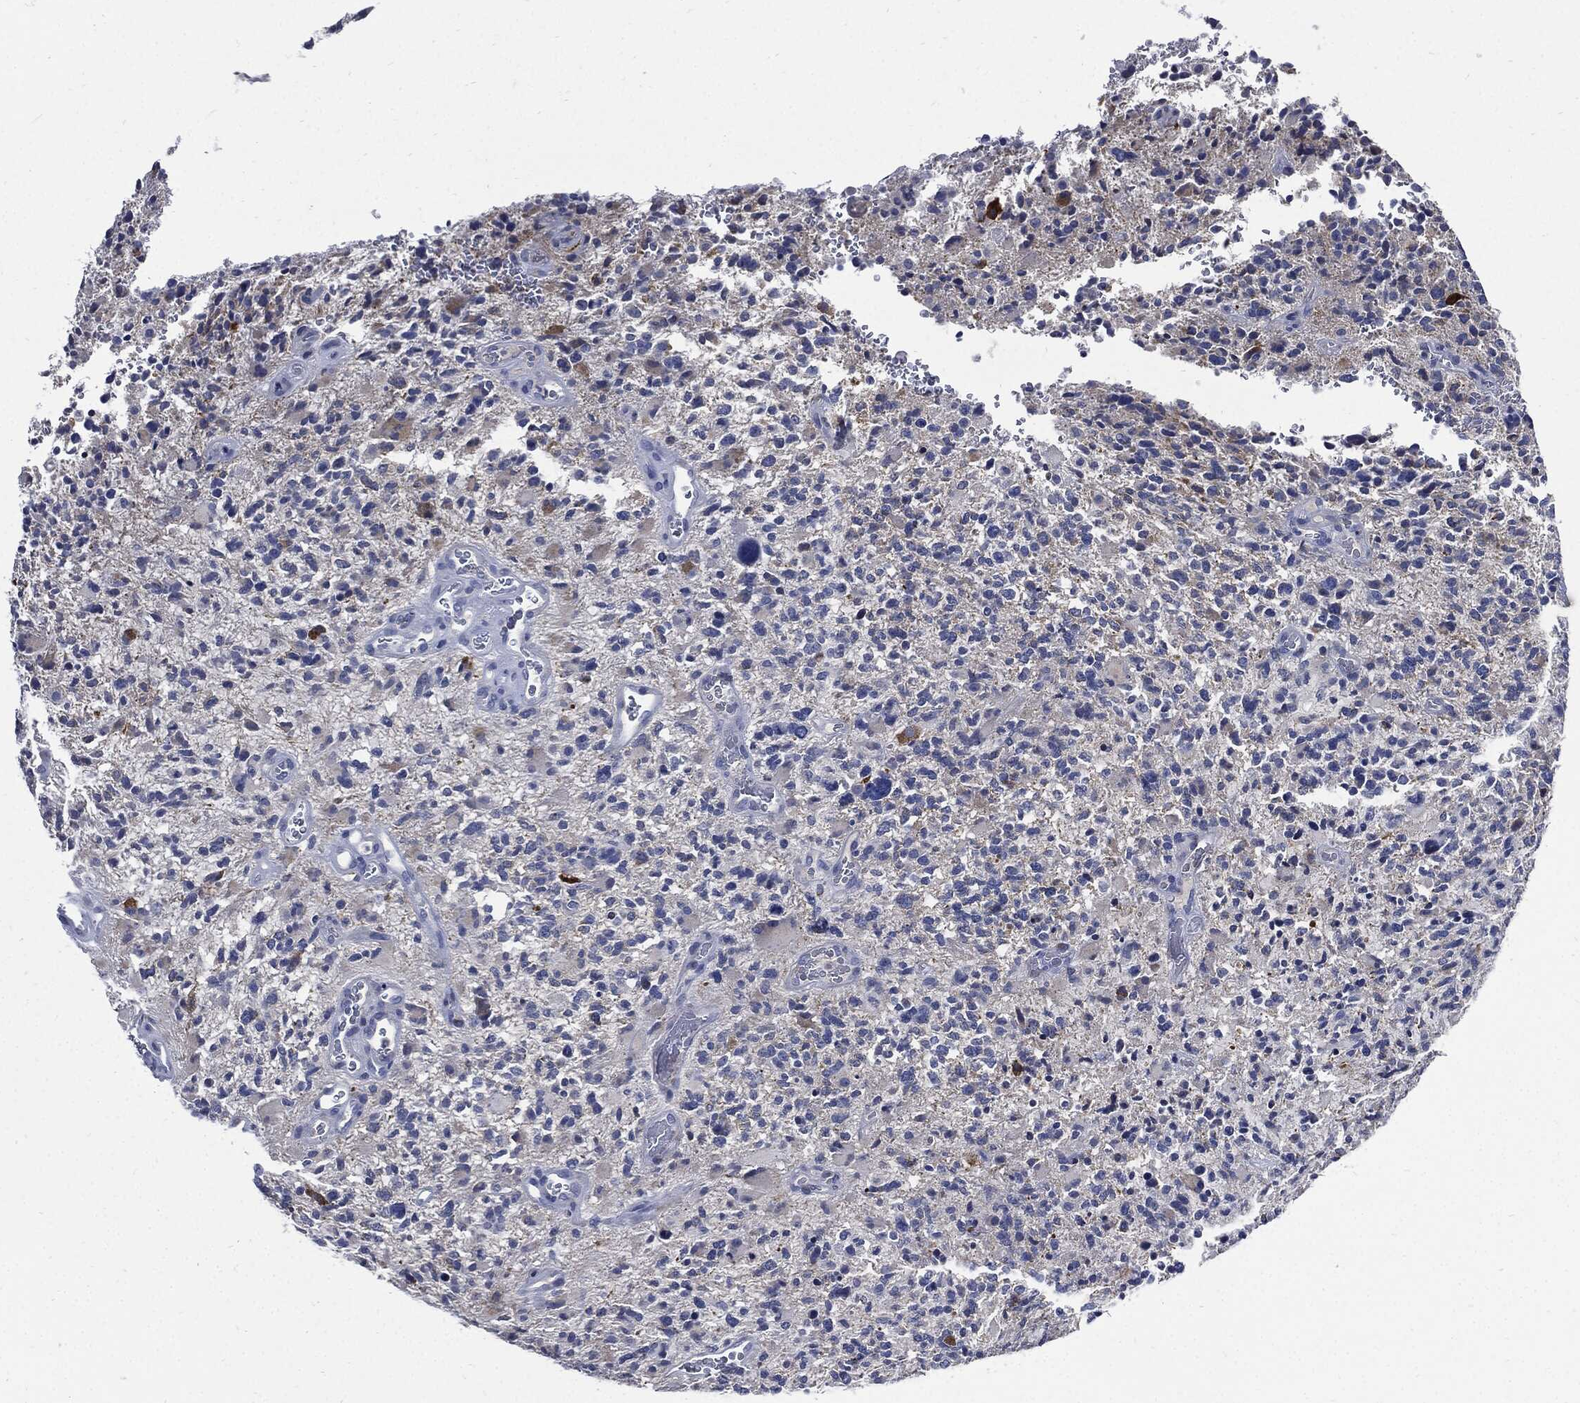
{"staining": {"intensity": "negative", "quantity": "none", "location": "none"}, "tissue": "glioma", "cell_type": "Tumor cells", "image_type": "cancer", "snomed": [{"axis": "morphology", "description": "Glioma, malignant, High grade"}, {"axis": "topography", "description": "Brain"}], "caption": "Protein analysis of glioma exhibits no significant staining in tumor cells.", "gene": "CPE", "patient": {"sex": "female", "age": 71}}